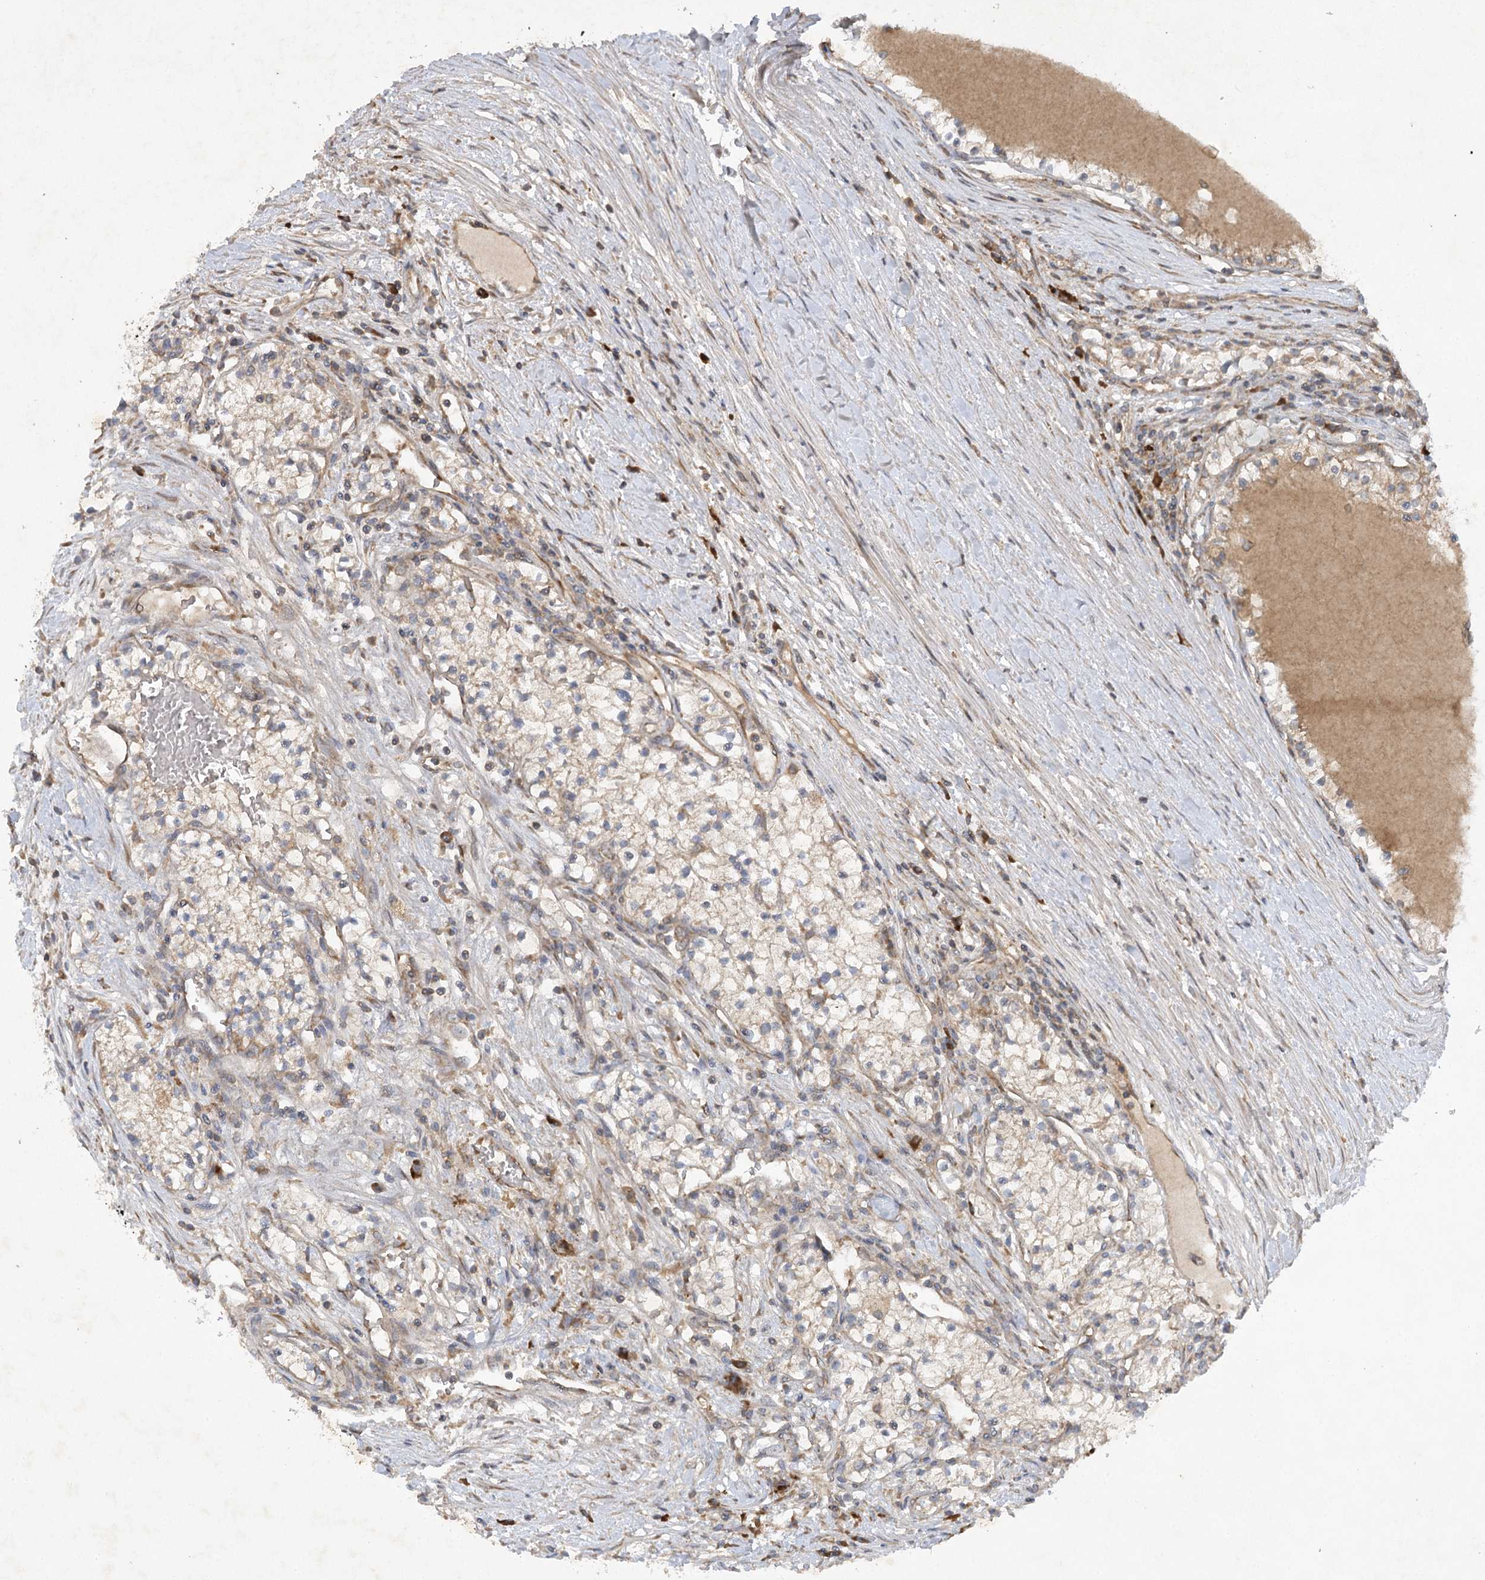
{"staining": {"intensity": "weak", "quantity": "25%-75%", "location": "cytoplasmic/membranous"}, "tissue": "renal cancer", "cell_type": "Tumor cells", "image_type": "cancer", "snomed": [{"axis": "morphology", "description": "Normal tissue, NOS"}, {"axis": "morphology", "description": "Adenocarcinoma, NOS"}, {"axis": "topography", "description": "Kidney"}], "caption": "Tumor cells show low levels of weak cytoplasmic/membranous expression in about 25%-75% of cells in human adenocarcinoma (renal).", "gene": "TRAF3IP1", "patient": {"sex": "male", "age": 68}}